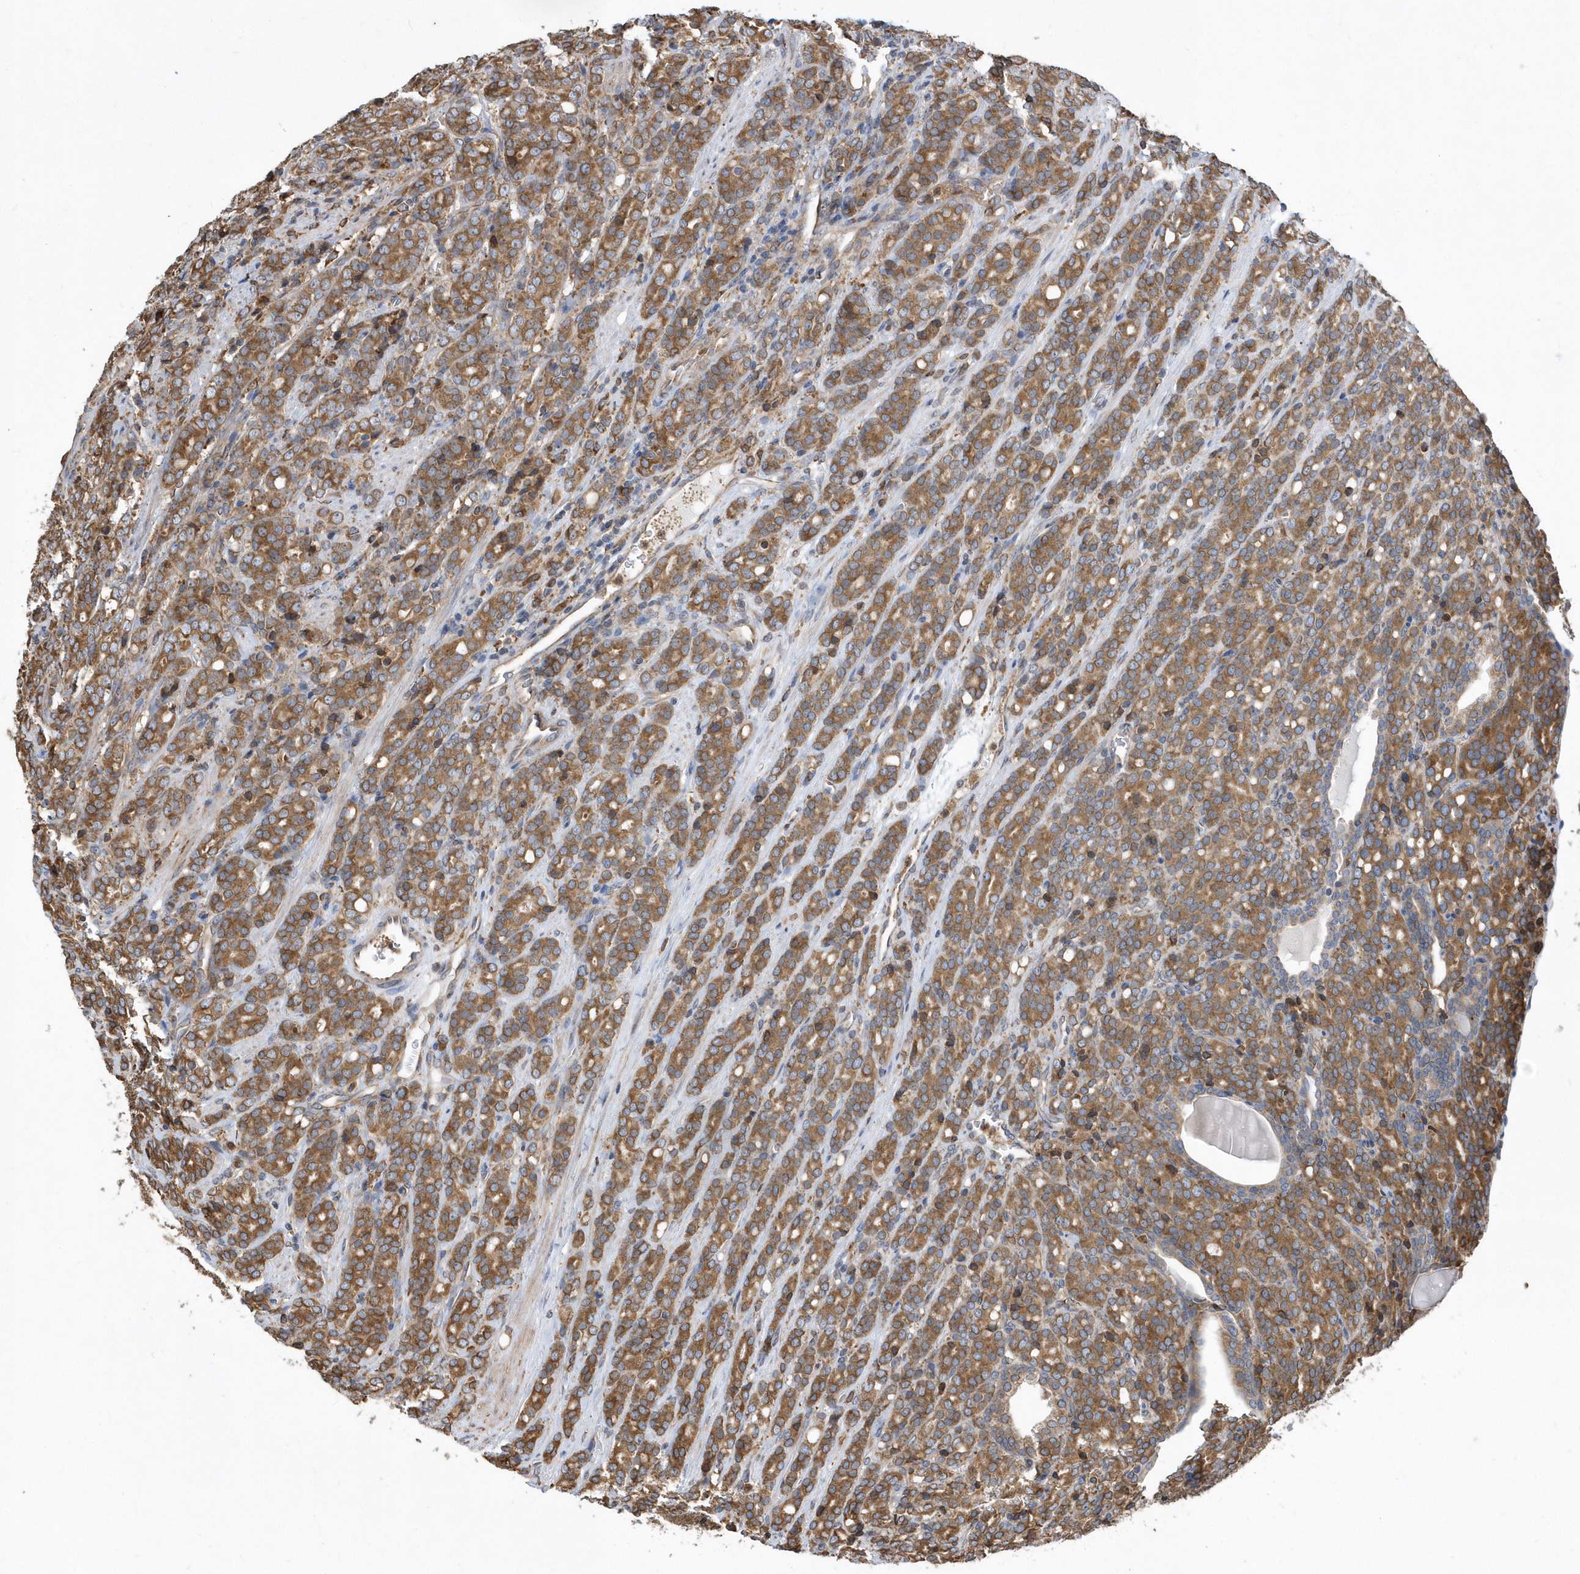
{"staining": {"intensity": "moderate", "quantity": ">75%", "location": "cytoplasmic/membranous"}, "tissue": "prostate cancer", "cell_type": "Tumor cells", "image_type": "cancer", "snomed": [{"axis": "morphology", "description": "Adenocarcinoma, High grade"}, {"axis": "topography", "description": "Prostate"}], "caption": "DAB immunohistochemical staining of human prostate cancer exhibits moderate cytoplasmic/membranous protein staining in approximately >75% of tumor cells.", "gene": "VAMP7", "patient": {"sex": "male", "age": 62}}